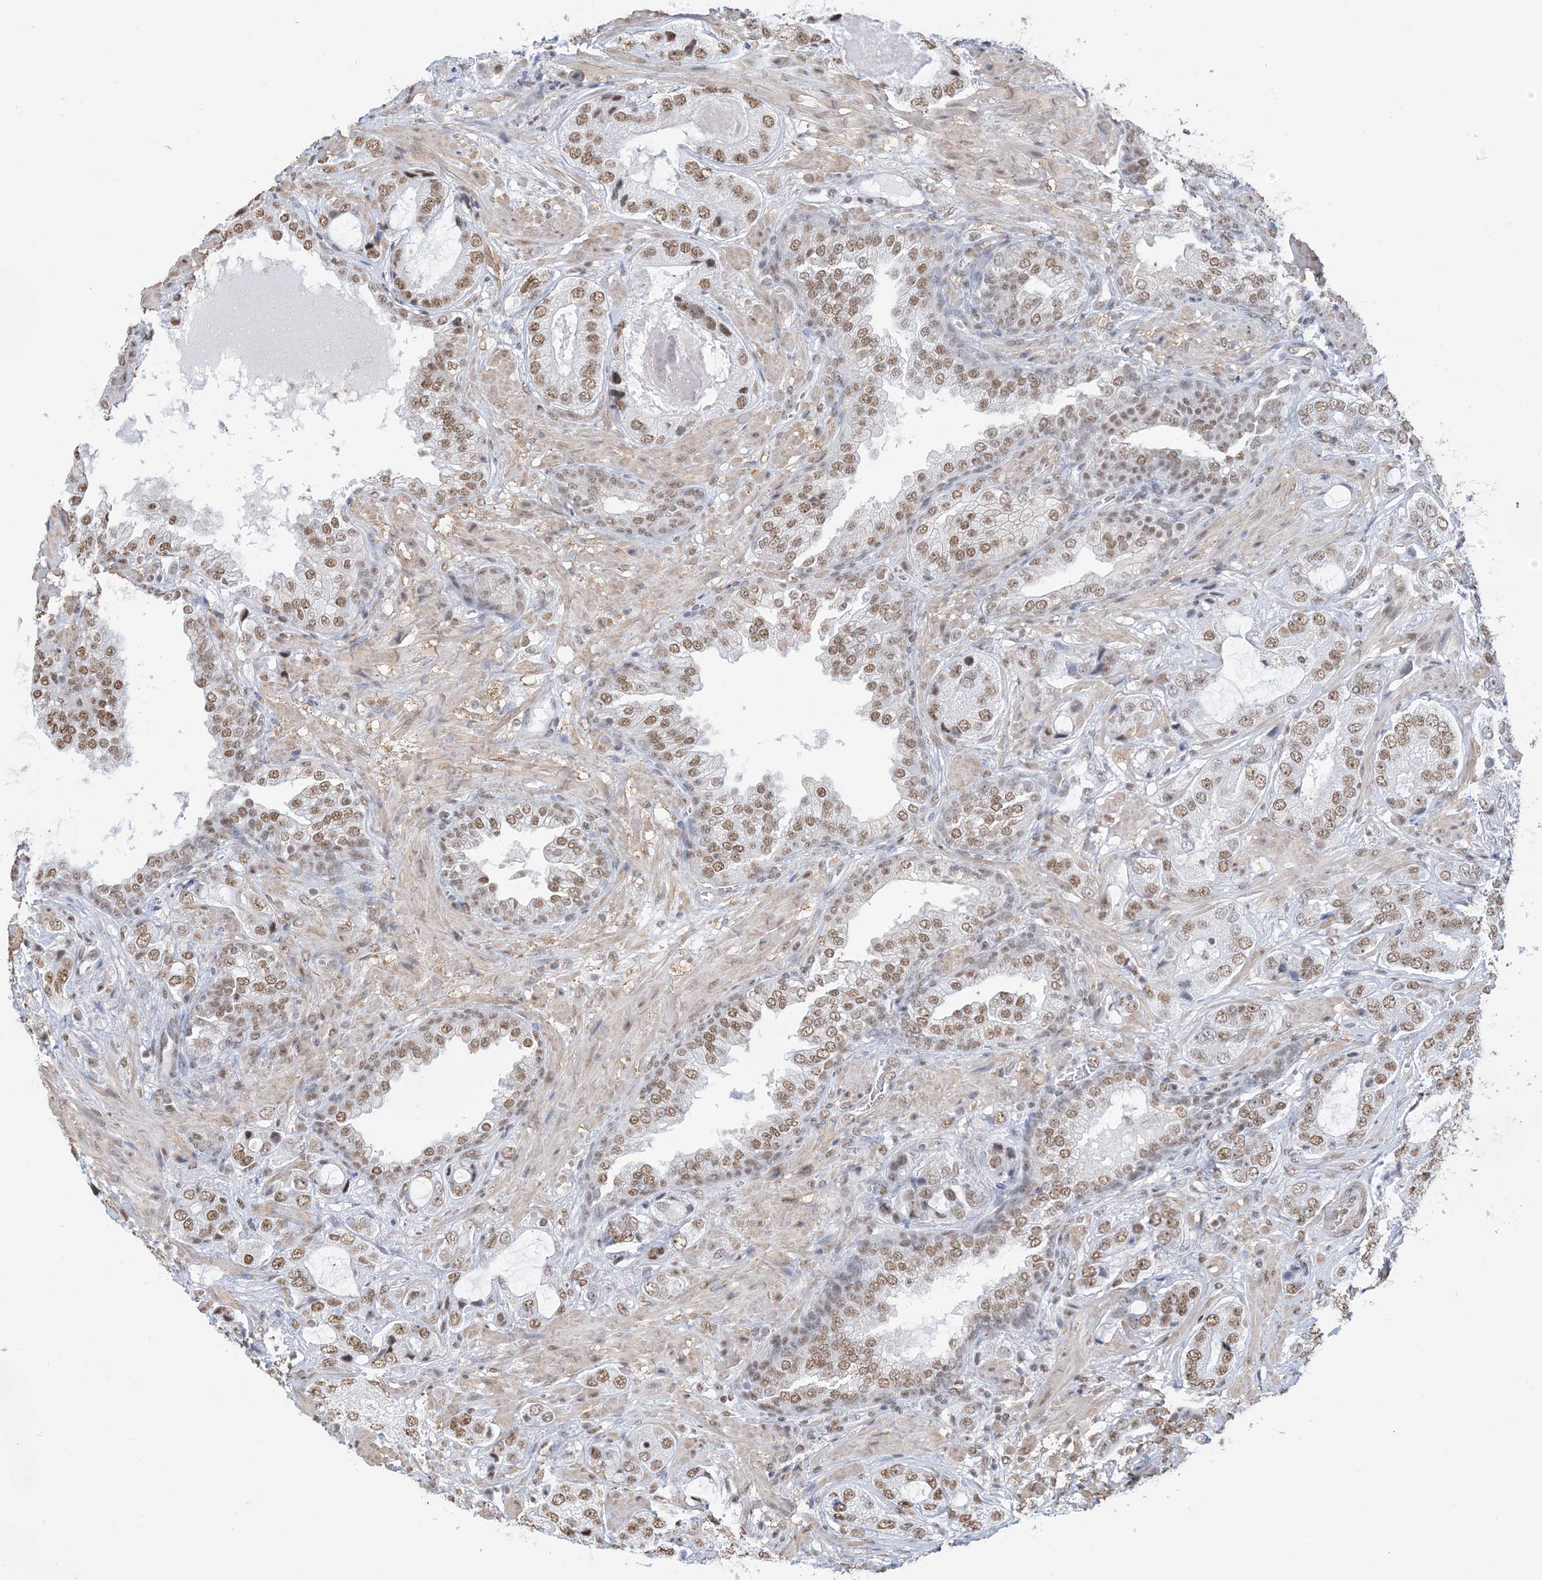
{"staining": {"intensity": "moderate", "quantity": ">75%", "location": "nuclear"}, "tissue": "prostate cancer", "cell_type": "Tumor cells", "image_type": "cancer", "snomed": [{"axis": "morphology", "description": "Normal tissue, NOS"}, {"axis": "morphology", "description": "Adenocarcinoma, High grade"}, {"axis": "topography", "description": "Prostate"}, {"axis": "topography", "description": "Peripheral nerve tissue"}], "caption": "A micrograph of prostate cancer (adenocarcinoma (high-grade)) stained for a protein displays moderate nuclear brown staining in tumor cells.", "gene": "ZNF792", "patient": {"sex": "male", "age": 59}}